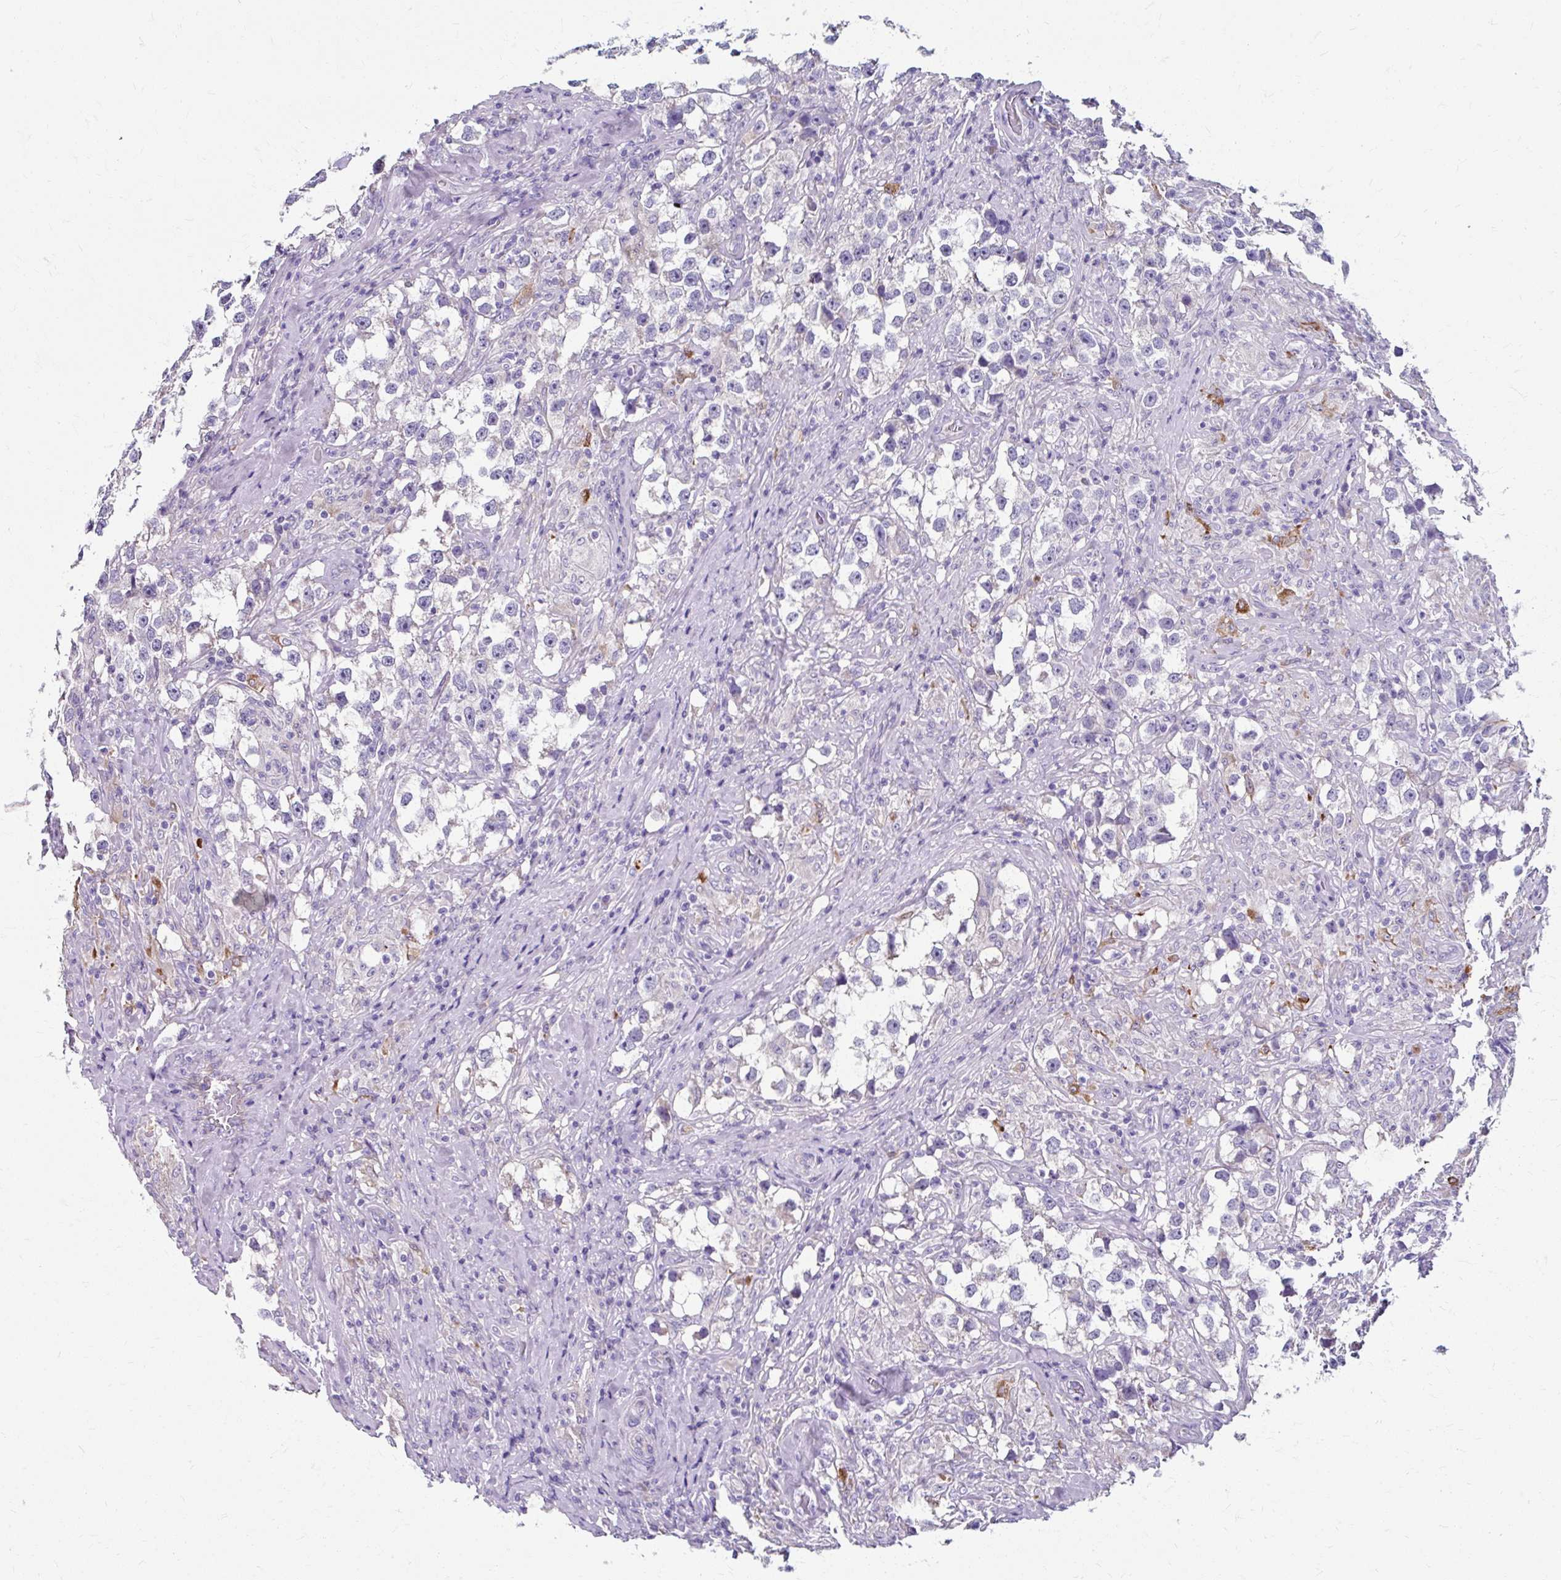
{"staining": {"intensity": "negative", "quantity": "none", "location": "none"}, "tissue": "testis cancer", "cell_type": "Tumor cells", "image_type": "cancer", "snomed": [{"axis": "morphology", "description": "Seminoma, NOS"}, {"axis": "topography", "description": "Testis"}], "caption": "Tumor cells are negative for protein expression in human testis seminoma.", "gene": "ZNF555", "patient": {"sex": "male", "age": 46}}